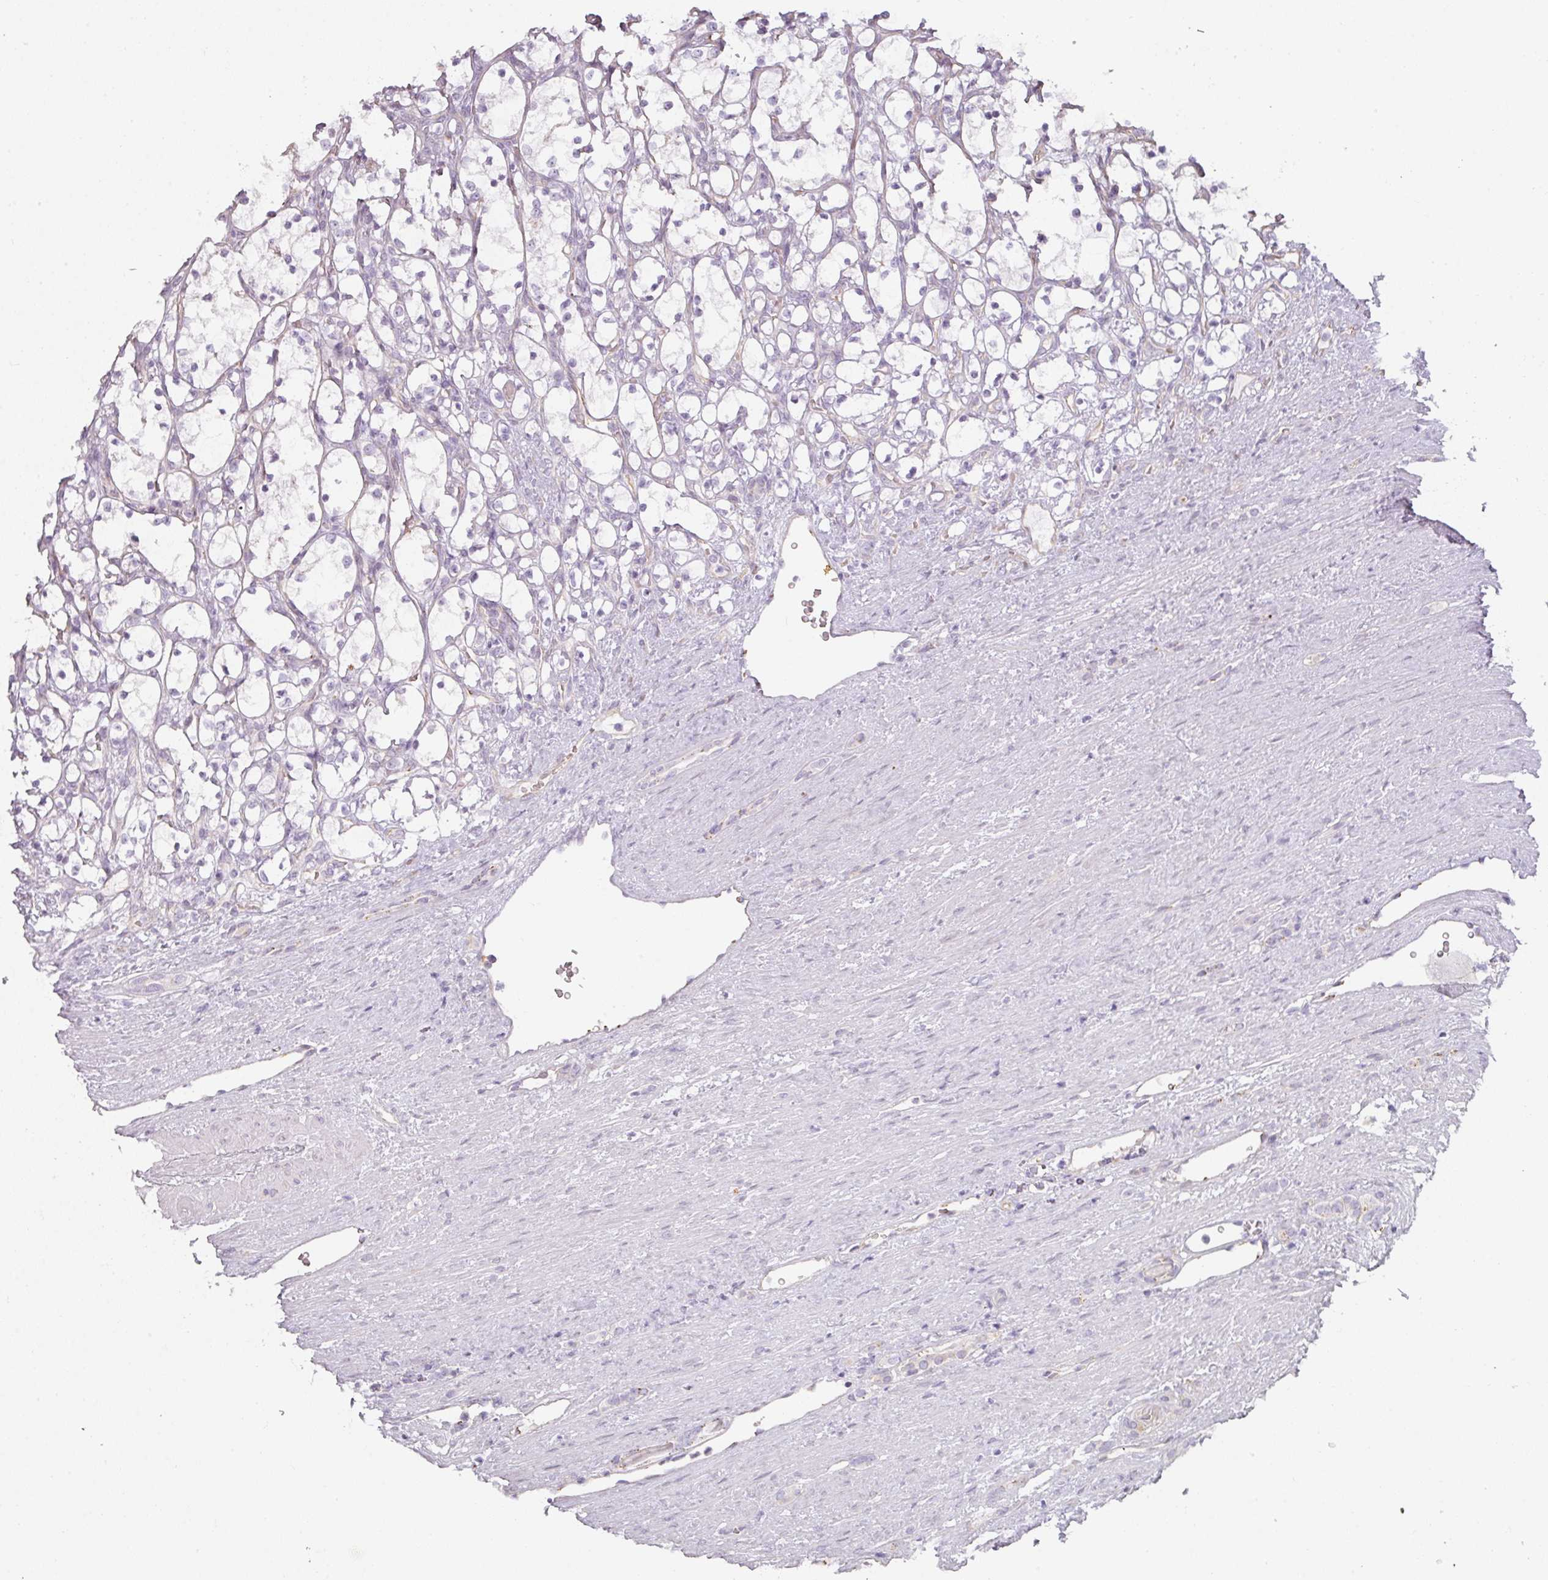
{"staining": {"intensity": "negative", "quantity": "none", "location": "none"}, "tissue": "renal cancer", "cell_type": "Tumor cells", "image_type": "cancer", "snomed": [{"axis": "morphology", "description": "Adenocarcinoma, NOS"}, {"axis": "topography", "description": "Kidney"}], "caption": "IHC of adenocarcinoma (renal) reveals no positivity in tumor cells.", "gene": "ATP8B2", "patient": {"sex": "female", "age": 69}}